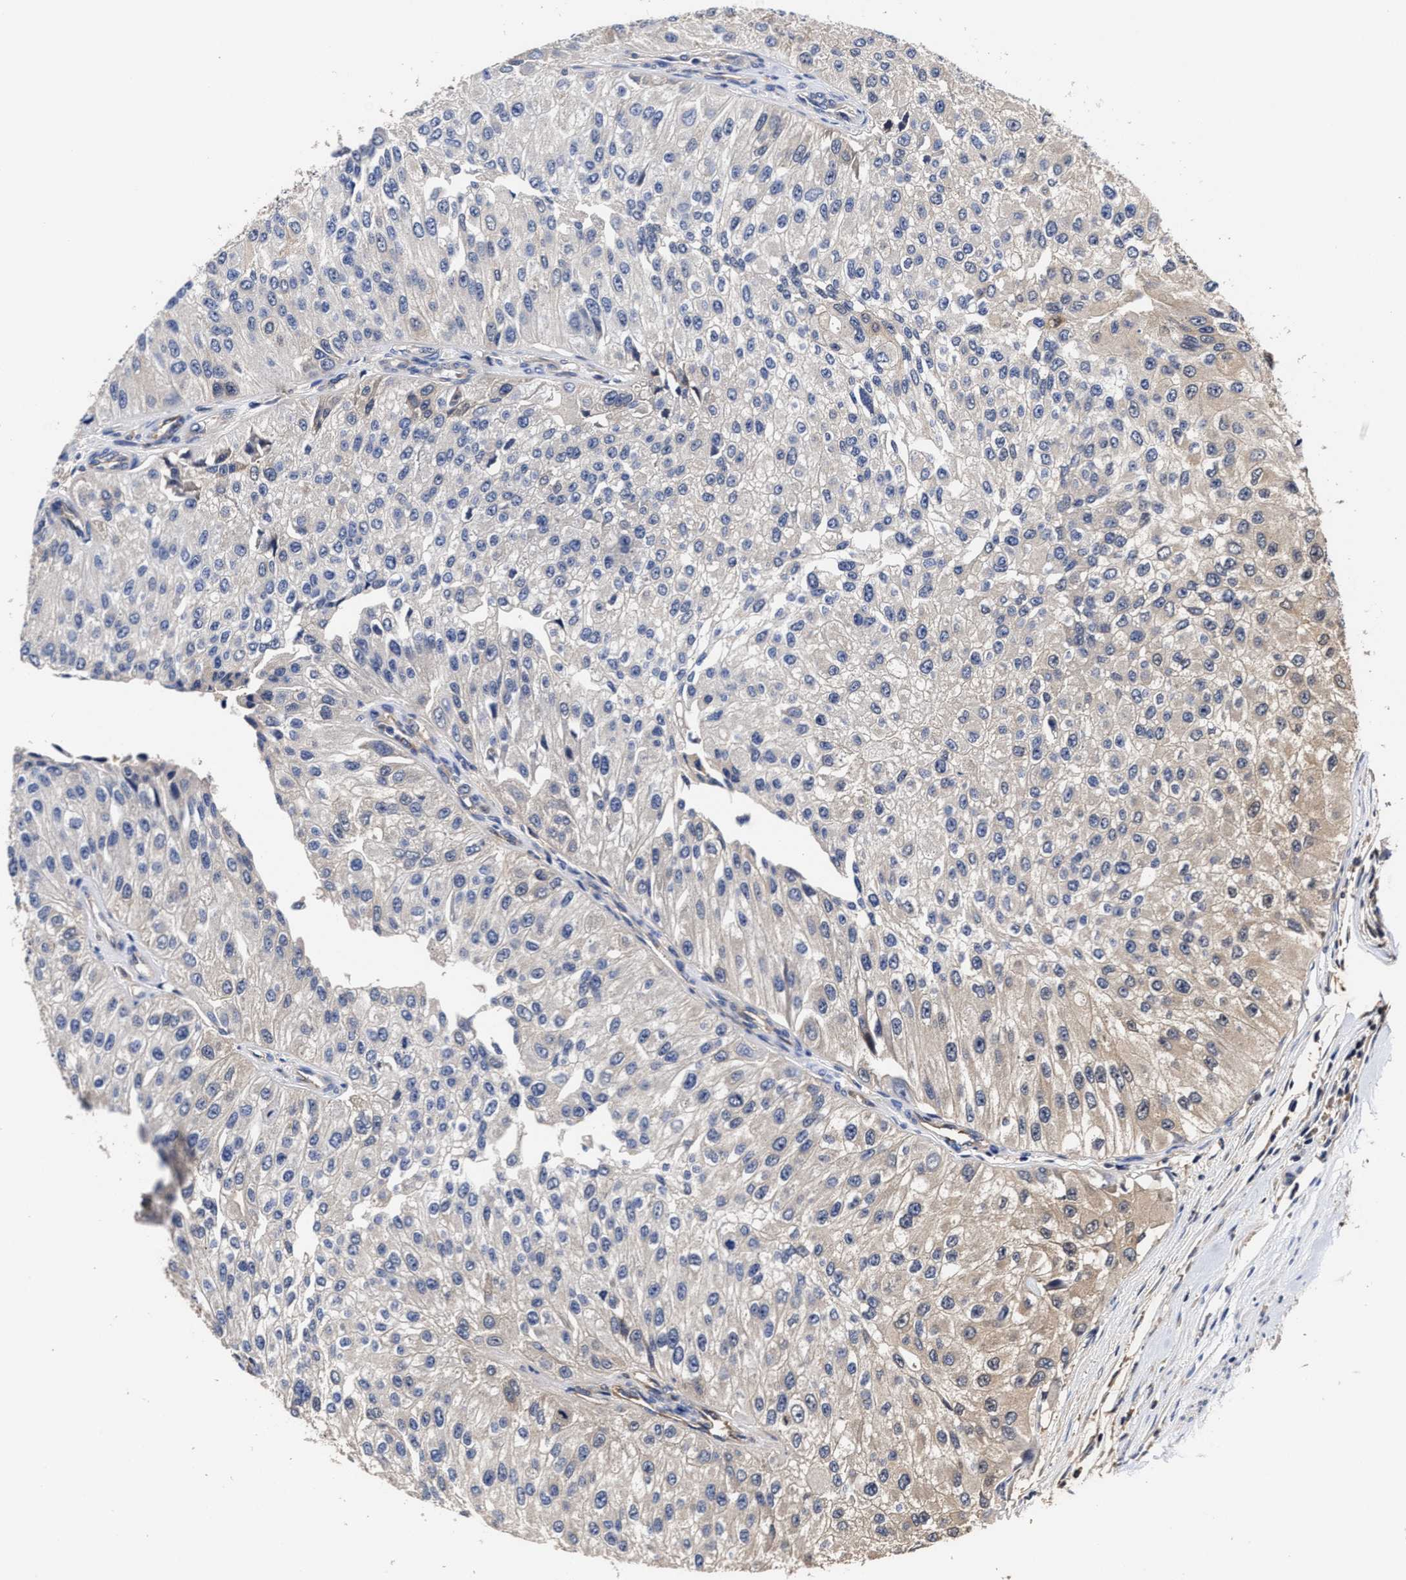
{"staining": {"intensity": "weak", "quantity": "<25%", "location": "cytoplasmic/membranous"}, "tissue": "urothelial cancer", "cell_type": "Tumor cells", "image_type": "cancer", "snomed": [{"axis": "morphology", "description": "Urothelial carcinoma, High grade"}, {"axis": "topography", "description": "Kidney"}, {"axis": "topography", "description": "Urinary bladder"}], "caption": "A micrograph of urothelial carcinoma (high-grade) stained for a protein shows no brown staining in tumor cells. (Stains: DAB IHC with hematoxylin counter stain, Microscopy: brightfield microscopy at high magnification).", "gene": "SOCS5", "patient": {"sex": "male", "age": 77}}